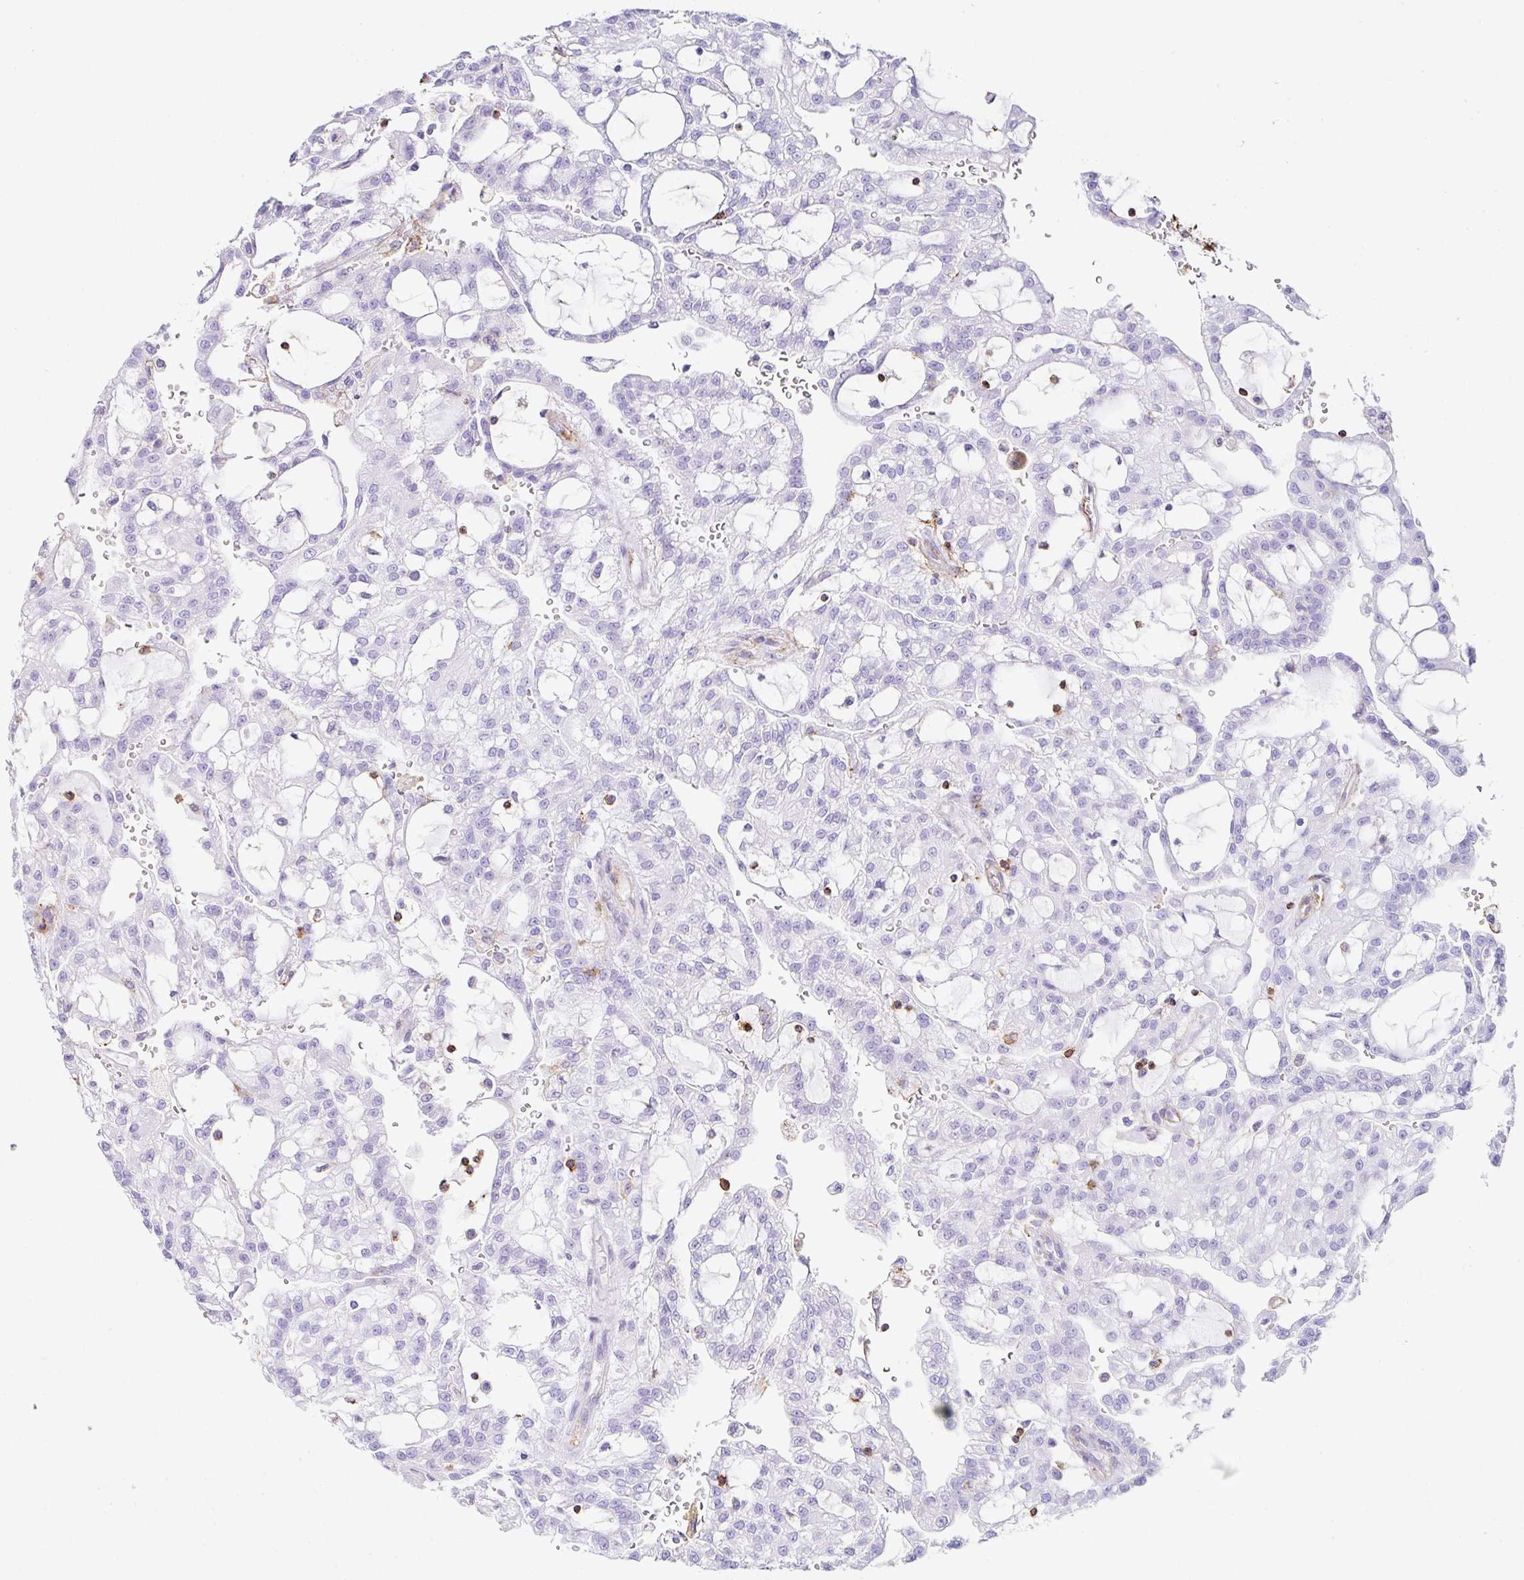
{"staining": {"intensity": "negative", "quantity": "none", "location": "none"}, "tissue": "renal cancer", "cell_type": "Tumor cells", "image_type": "cancer", "snomed": [{"axis": "morphology", "description": "Adenocarcinoma, NOS"}, {"axis": "topography", "description": "Kidney"}], "caption": "Tumor cells are negative for brown protein staining in adenocarcinoma (renal).", "gene": "MTTP", "patient": {"sex": "male", "age": 63}}